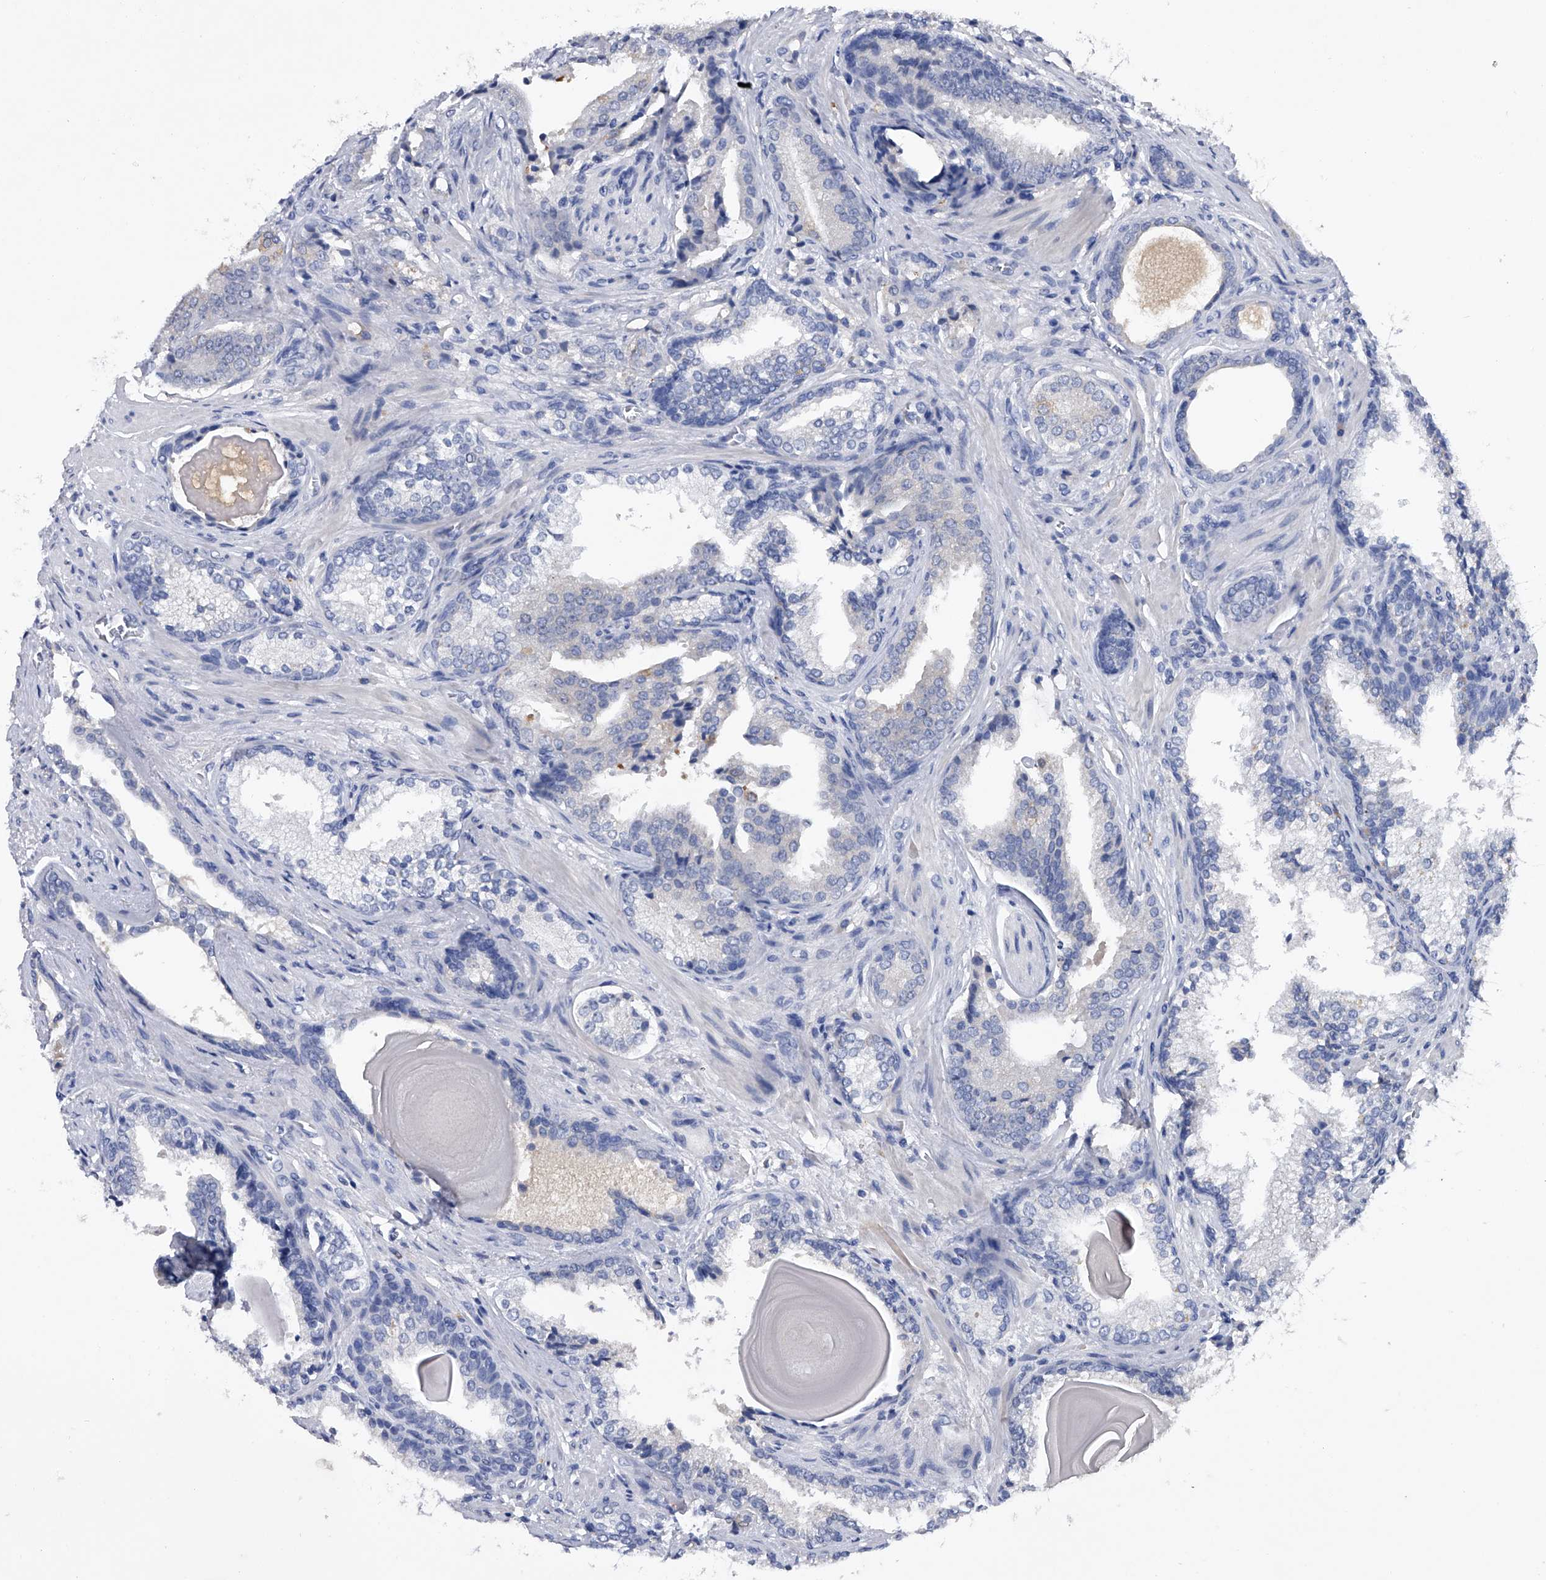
{"staining": {"intensity": "negative", "quantity": "none", "location": "none"}, "tissue": "prostate cancer", "cell_type": "Tumor cells", "image_type": "cancer", "snomed": [{"axis": "morphology", "description": "Adenocarcinoma, High grade"}, {"axis": "topography", "description": "Prostate"}], "caption": "This is an immunohistochemistry (IHC) image of human prostate high-grade adenocarcinoma. There is no positivity in tumor cells.", "gene": "ASNS", "patient": {"sex": "male", "age": 73}}